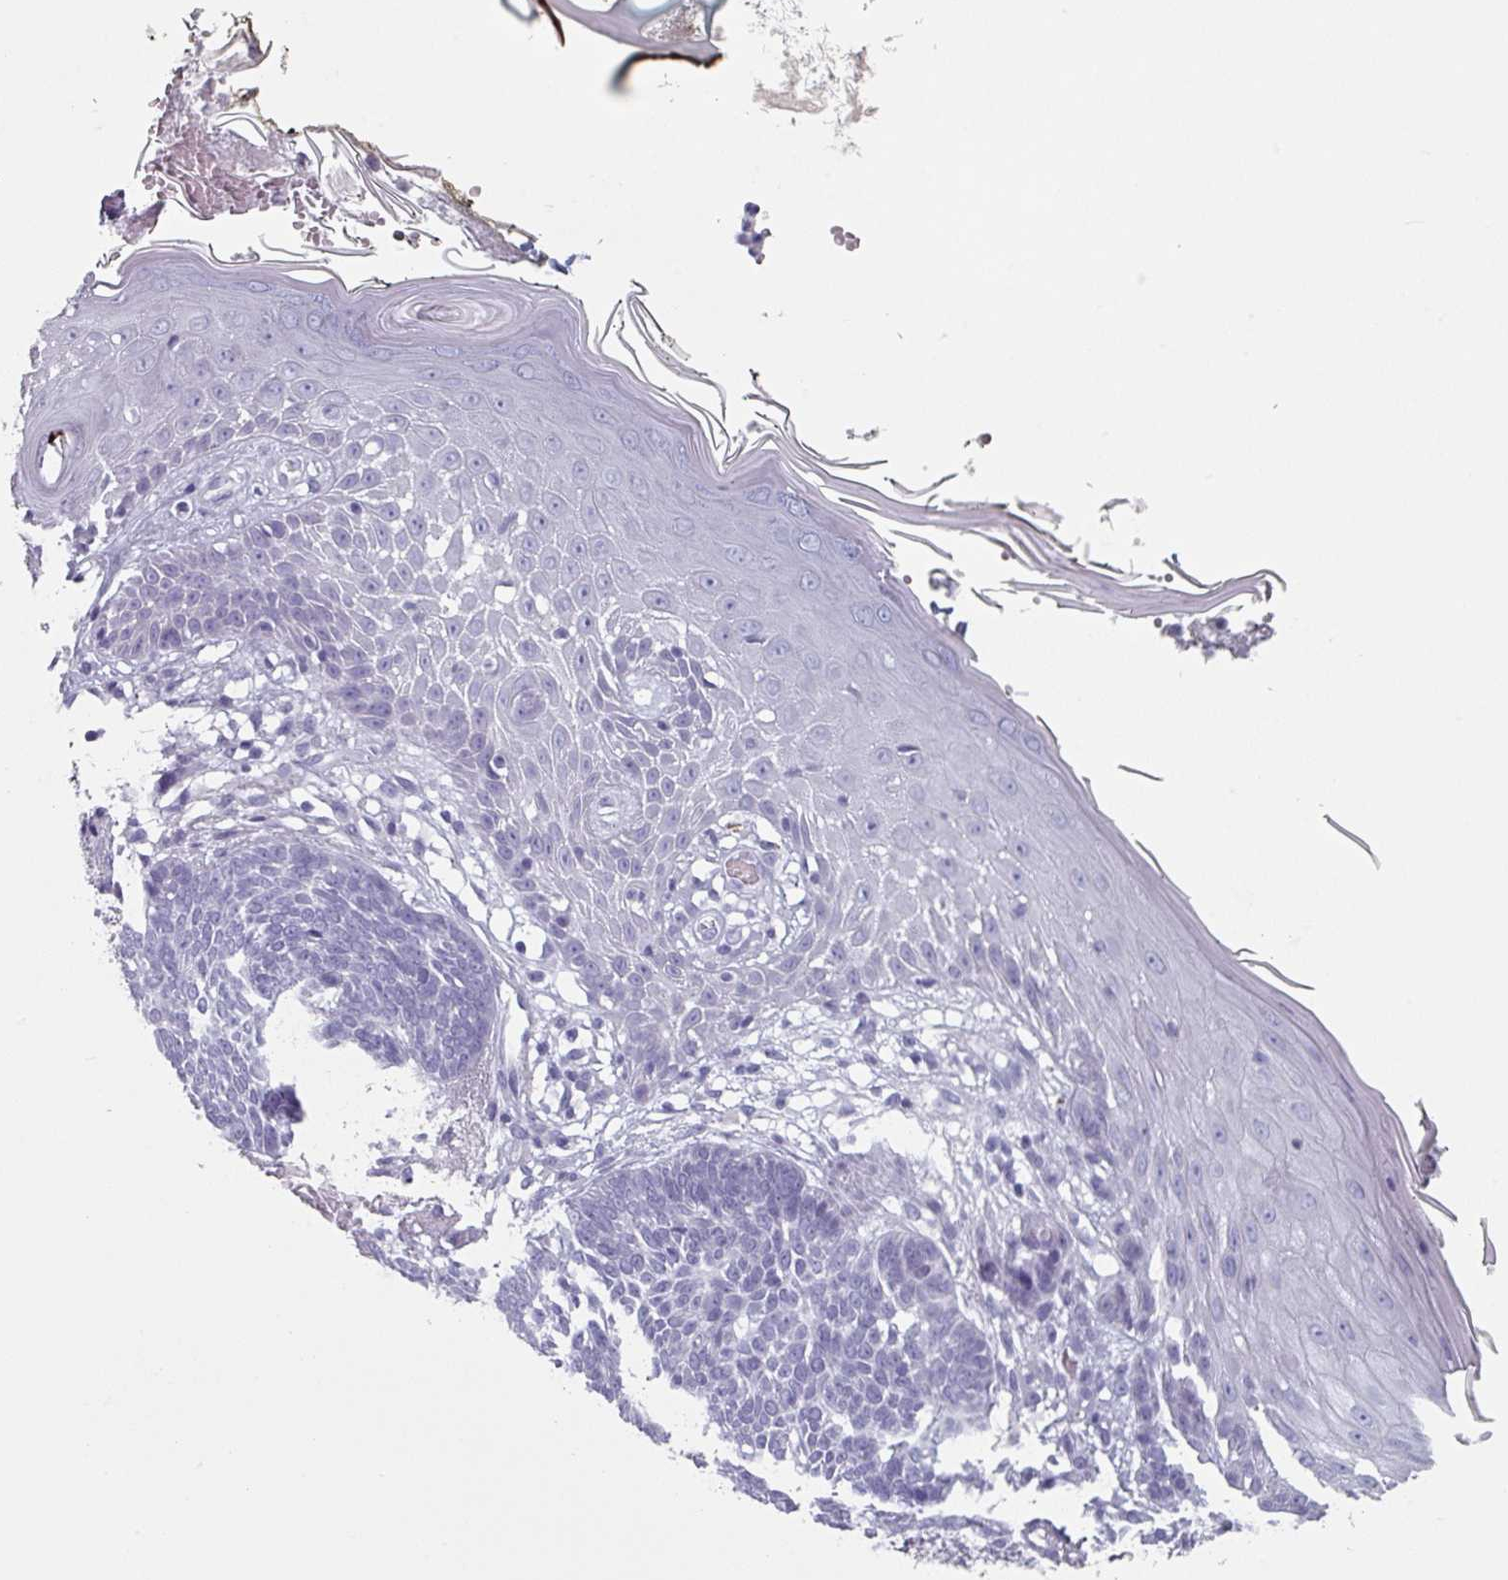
{"staining": {"intensity": "negative", "quantity": "none", "location": "none"}, "tissue": "skin cancer", "cell_type": "Tumor cells", "image_type": "cancer", "snomed": [{"axis": "morphology", "description": "Normal tissue, NOS"}, {"axis": "morphology", "description": "Basal cell carcinoma"}, {"axis": "topography", "description": "Skin"}], "caption": "IHC histopathology image of human skin basal cell carcinoma stained for a protein (brown), which reveals no expression in tumor cells.", "gene": "SLC35G2", "patient": {"sex": "male", "age": 64}}